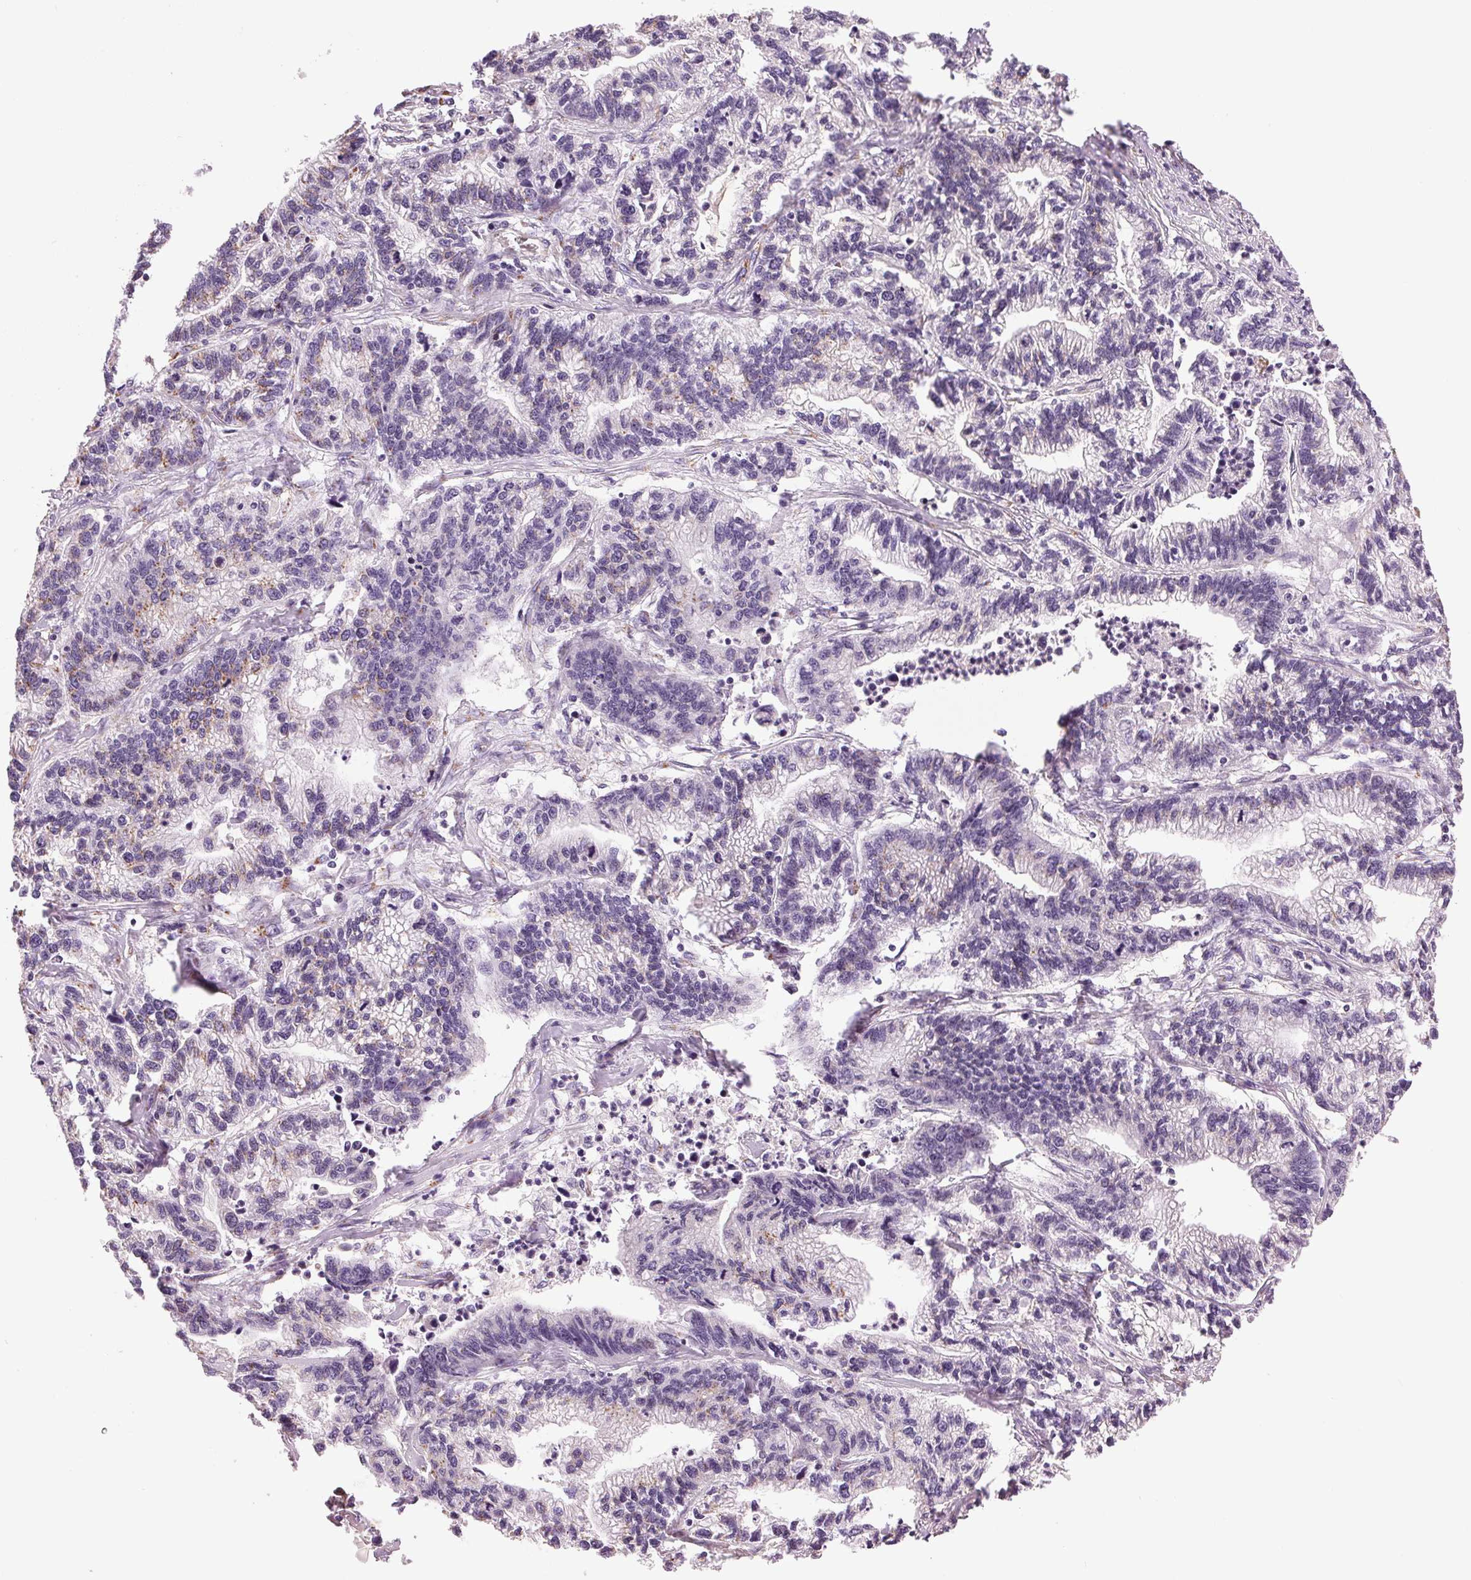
{"staining": {"intensity": "weak", "quantity": "<25%", "location": "cytoplasmic/membranous"}, "tissue": "stomach cancer", "cell_type": "Tumor cells", "image_type": "cancer", "snomed": [{"axis": "morphology", "description": "Adenocarcinoma, NOS"}, {"axis": "topography", "description": "Stomach"}], "caption": "The immunohistochemistry (IHC) micrograph has no significant expression in tumor cells of stomach cancer tissue. (Brightfield microscopy of DAB immunohistochemistry (IHC) at high magnification).", "gene": "GOLPH3", "patient": {"sex": "male", "age": 83}}